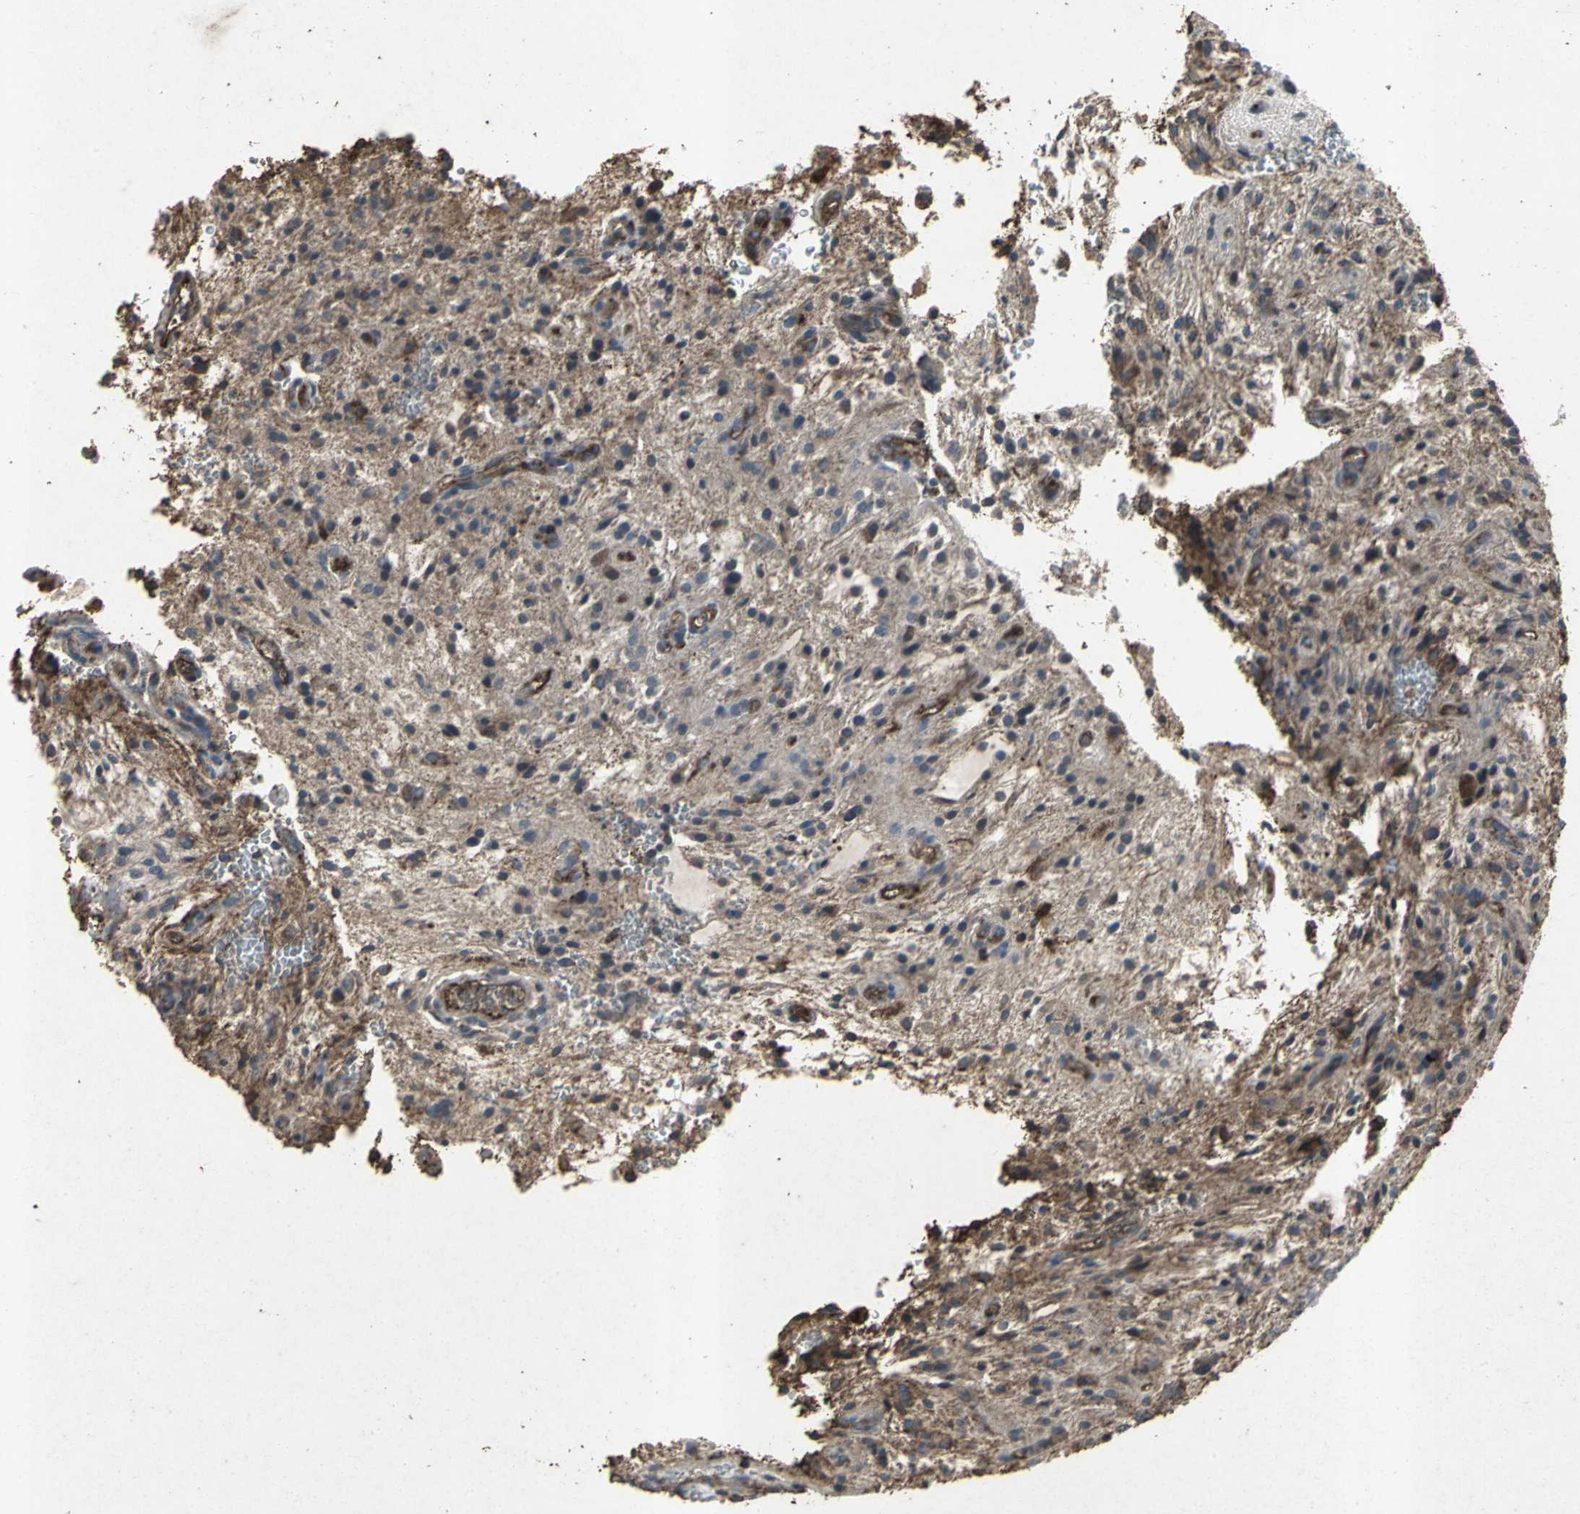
{"staining": {"intensity": "moderate", "quantity": ">75%", "location": "cytoplasmic/membranous"}, "tissue": "glioma", "cell_type": "Tumor cells", "image_type": "cancer", "snomed": [{"axis": "morphology", "description": "Glioma, malignant, NOS"}, {"axis": "topography", "description": "Cerebellum"}], "caption": "There is medium levels of moderate cytoplasmic/membranous staining in tumor cells of glioma, as demonstrated by immunohistochemical staining (brown color).", "gene": "CCR9", "patient": {"sex": "female", "age": 10}}